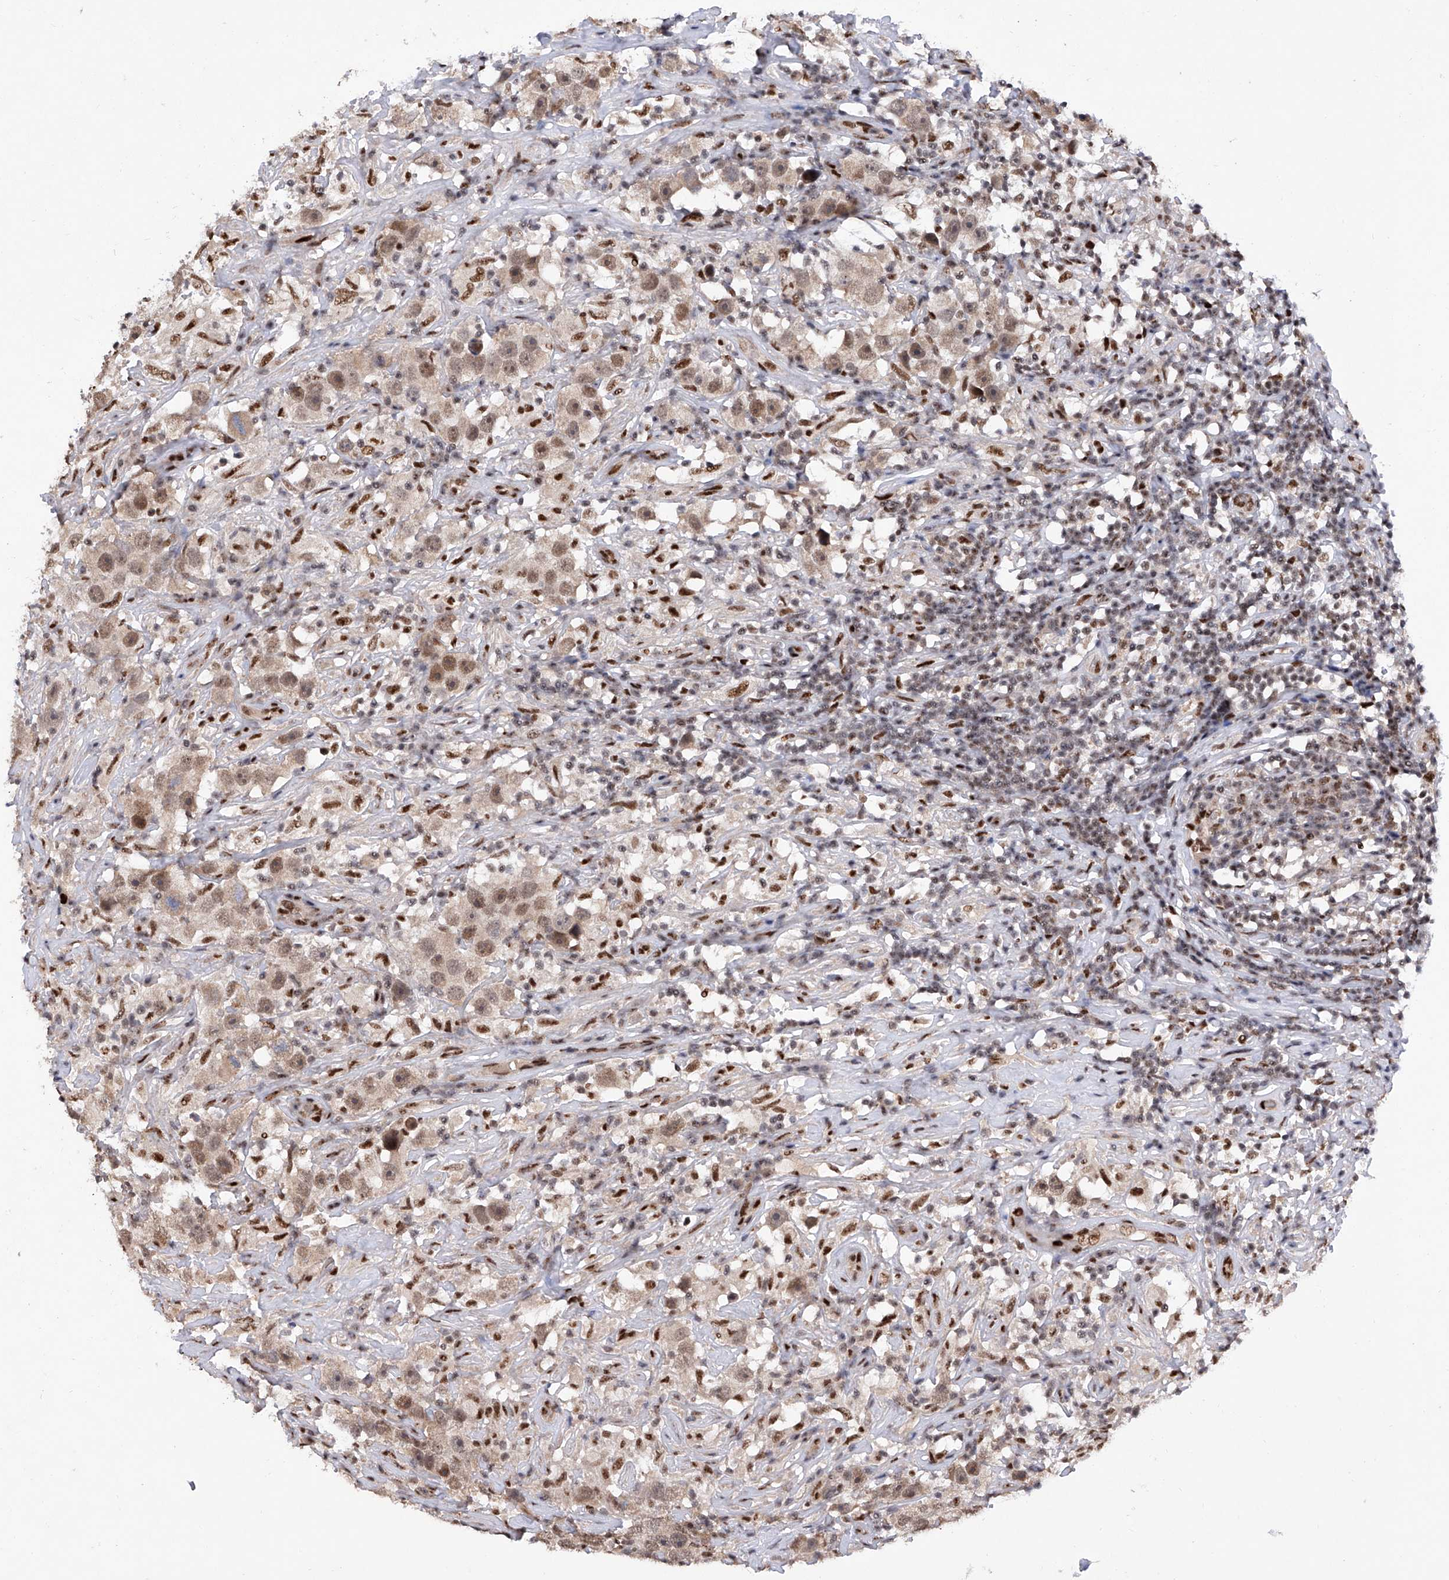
{"staining": {"intensity": "moderate", "quantity": ">75%", "location": "nuclear"}, "tissue": "testis cancer", "cell_type": "Tumor cells", "image_type": "cancer", "snomed": [{"axis": "morphology", "description": "Seminoma, NOS"}, {"axis": "topography", "description": "Testis"}], "caption": "Immunohistochemistry of seminoma (testis) displays medium levels of moderate nuclear expression in approximately >75% of tumor cells. (DAB (3,3'-diaminobenzidine) IHC with brightfield microscopy, high magnification).", "gene": "RAD54L", "patient": {"sex": "male", "age": 49}}